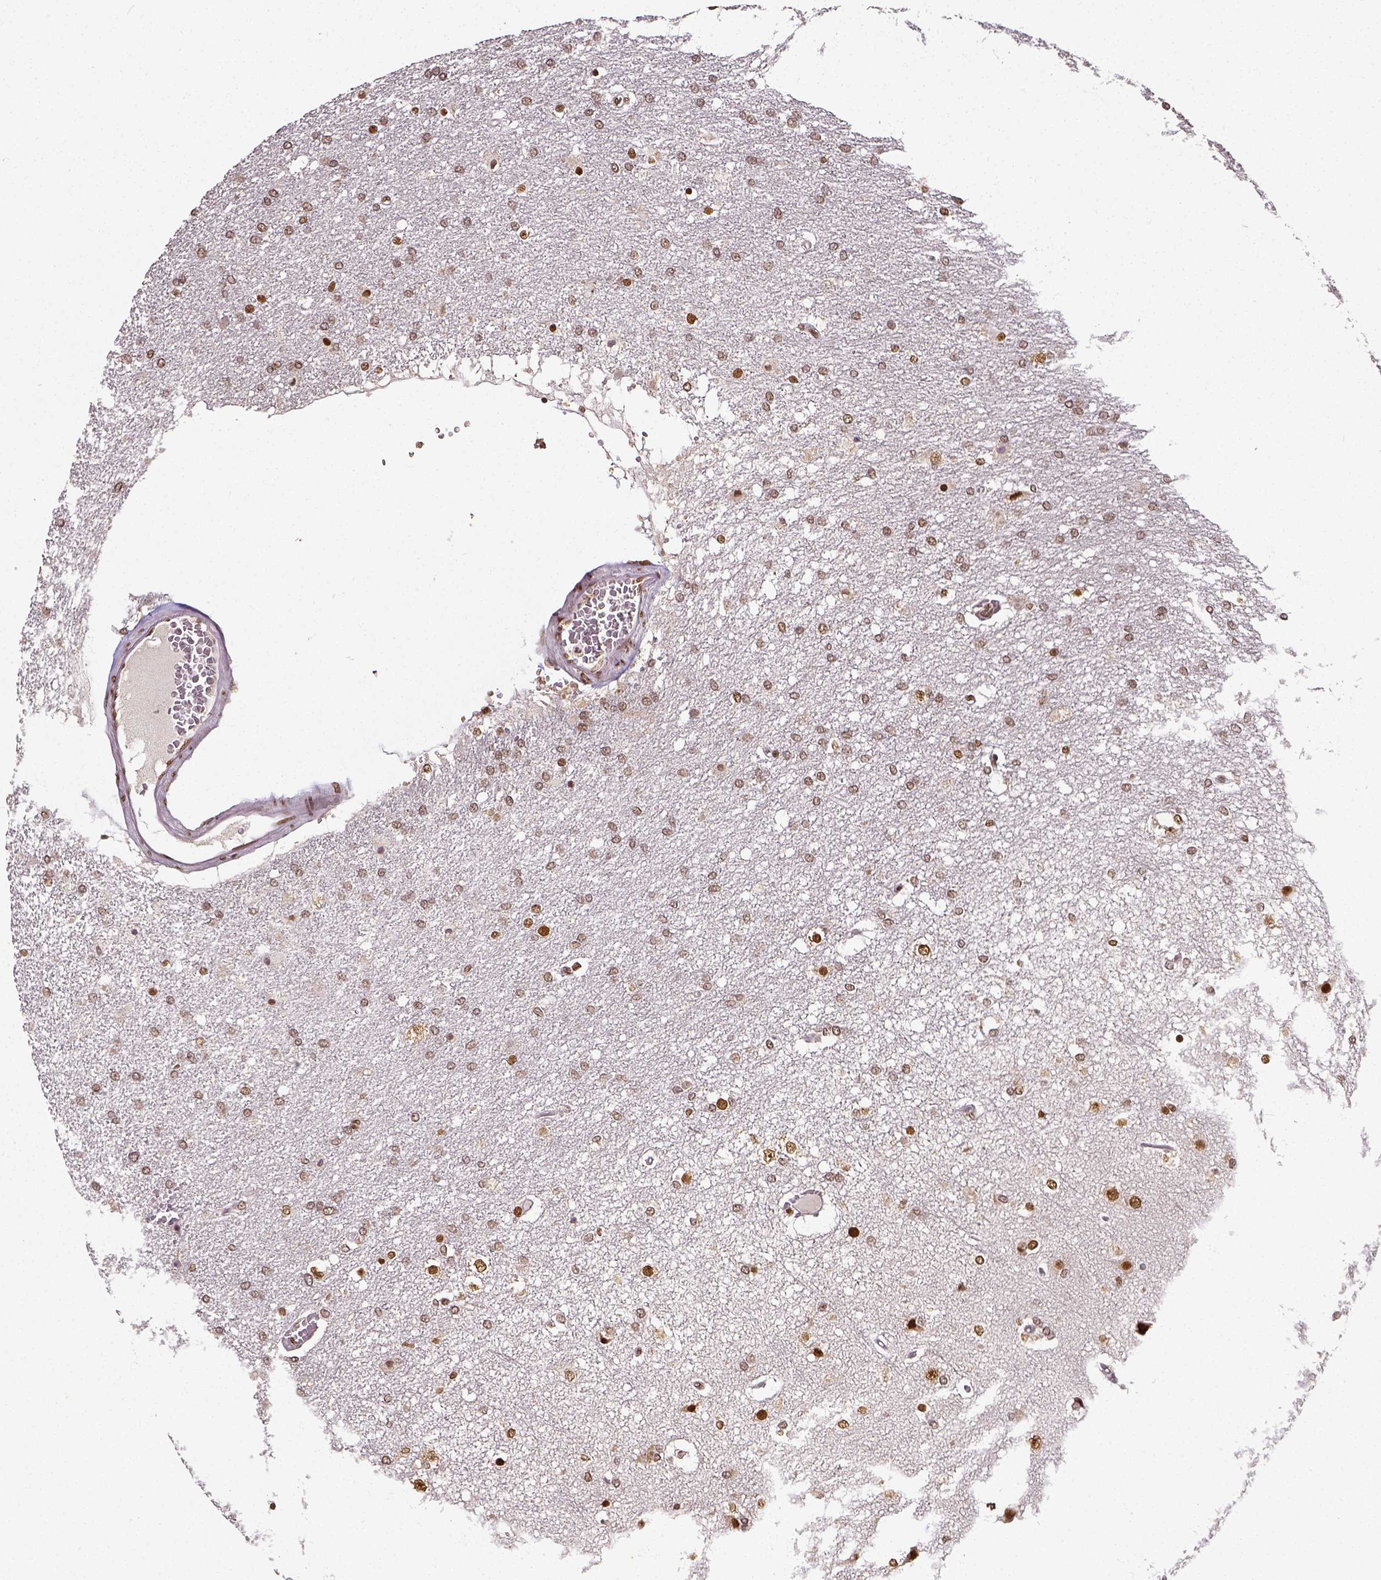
{"staining": {"intensity": "moderate", "quantity": ">75%", "location": "nuclear"}, "tissue": "glioma", "cell_type": "Tumor cells", "image_type": "cancer", "snomed": [{"axis": "morphology", "description": "Glioma, malignant, High grade"}, {"axis": "topography", "description": "Brain"}], "caption": "IHC (DAB (3,3'-diaminobenzidine)) staining of human malignant high-grade glioma shows moderate nuclear protein staining in approximately >75% of tumor cells. (DAB IHC with brightfield microscopy, high magnification).", "gene": "ATRX", "patient": {"sex": "female", "age": 61}}